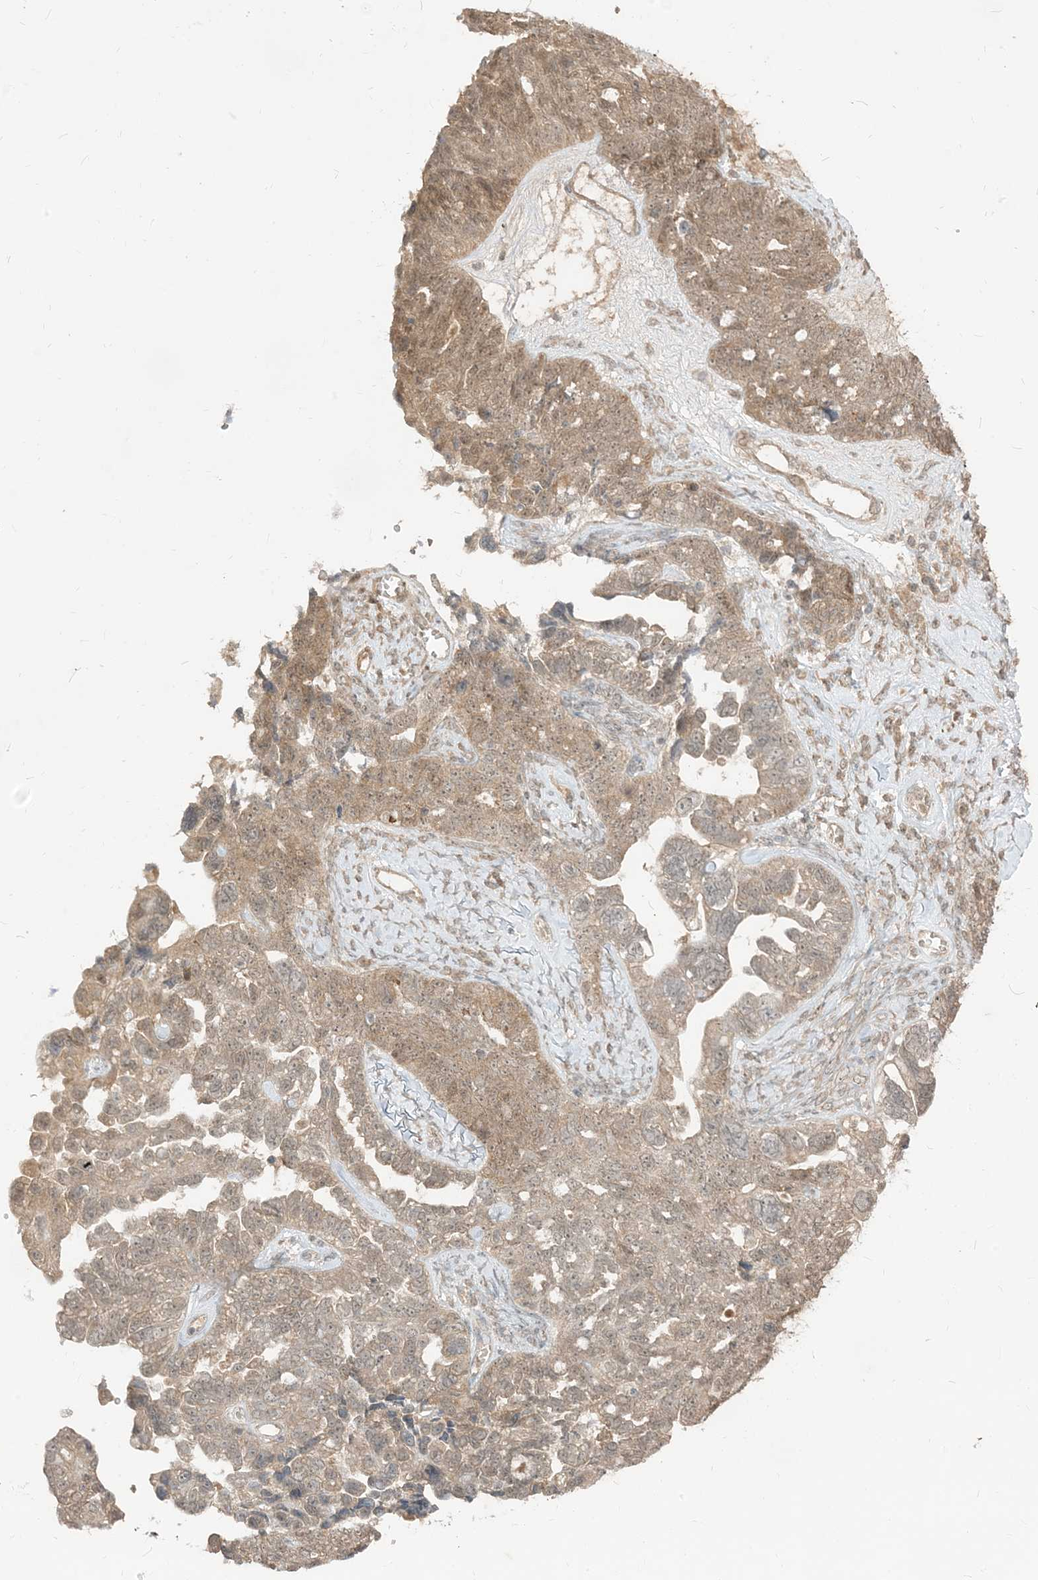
{"staining": {"intensity": "weak", "quantity": ">75%", "location": "cytoplasmic/membranous,nuclear"}, "tissue": "ovarian cancer", "cell_type": "Tumor cells", "image_type": "cancer", "snomed": [{"axis": "morphology", "description": "Cystadenocarcinoma, serous, NOS"}, {"axis": "topography", "description": "Ovary"}], "caption": "Immunohistochemical staining of ovarian cancer (serous cystadenocarcinoma) reveals low levels of weak cytoplasmic/membranous and nuclear positivity in approximately >75% of tumor cells.", "gene": "TBCC", "patient": {"sex": "female", "age": 79}}